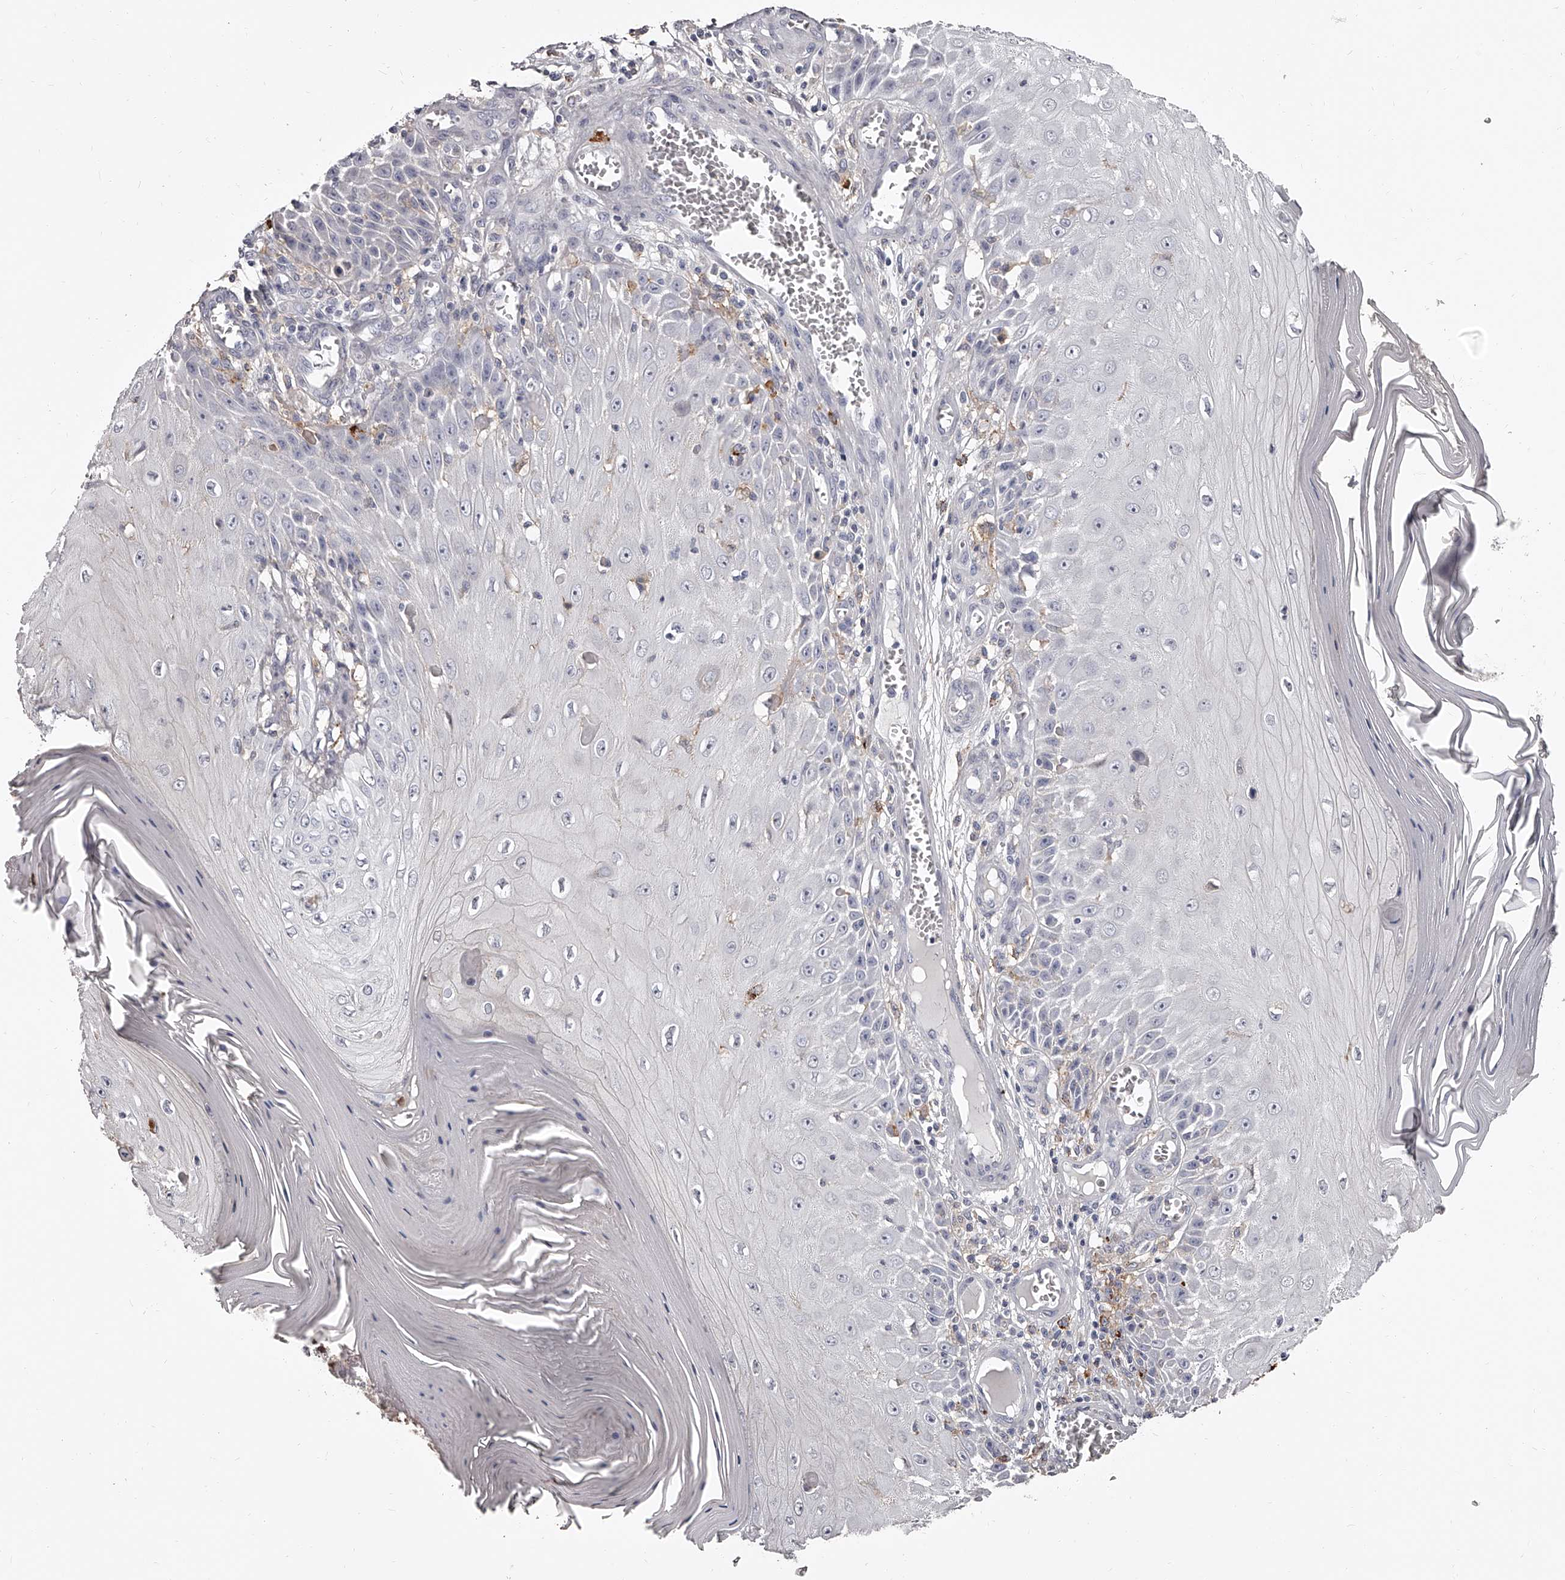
{"staining": {"intensity": "negative", "quantity": "none", "location": "none"}, "tissue": "skin cancer", "cell_type": "Tumor cells", "image_type": "cancer", "snomed": [{"axis": "morphology", "description": "Squamous cell carcinoma, NOS"}, {"axis": "topography", "description": "Skin"}], "caption": "IHC photomicrograph of squamous cell carcinoma (skin) stained for a protein (brown), which displays no expression in tumor cells.", "gene": "PACSIN1", "patient": {"sex": "female", "age": 73}}